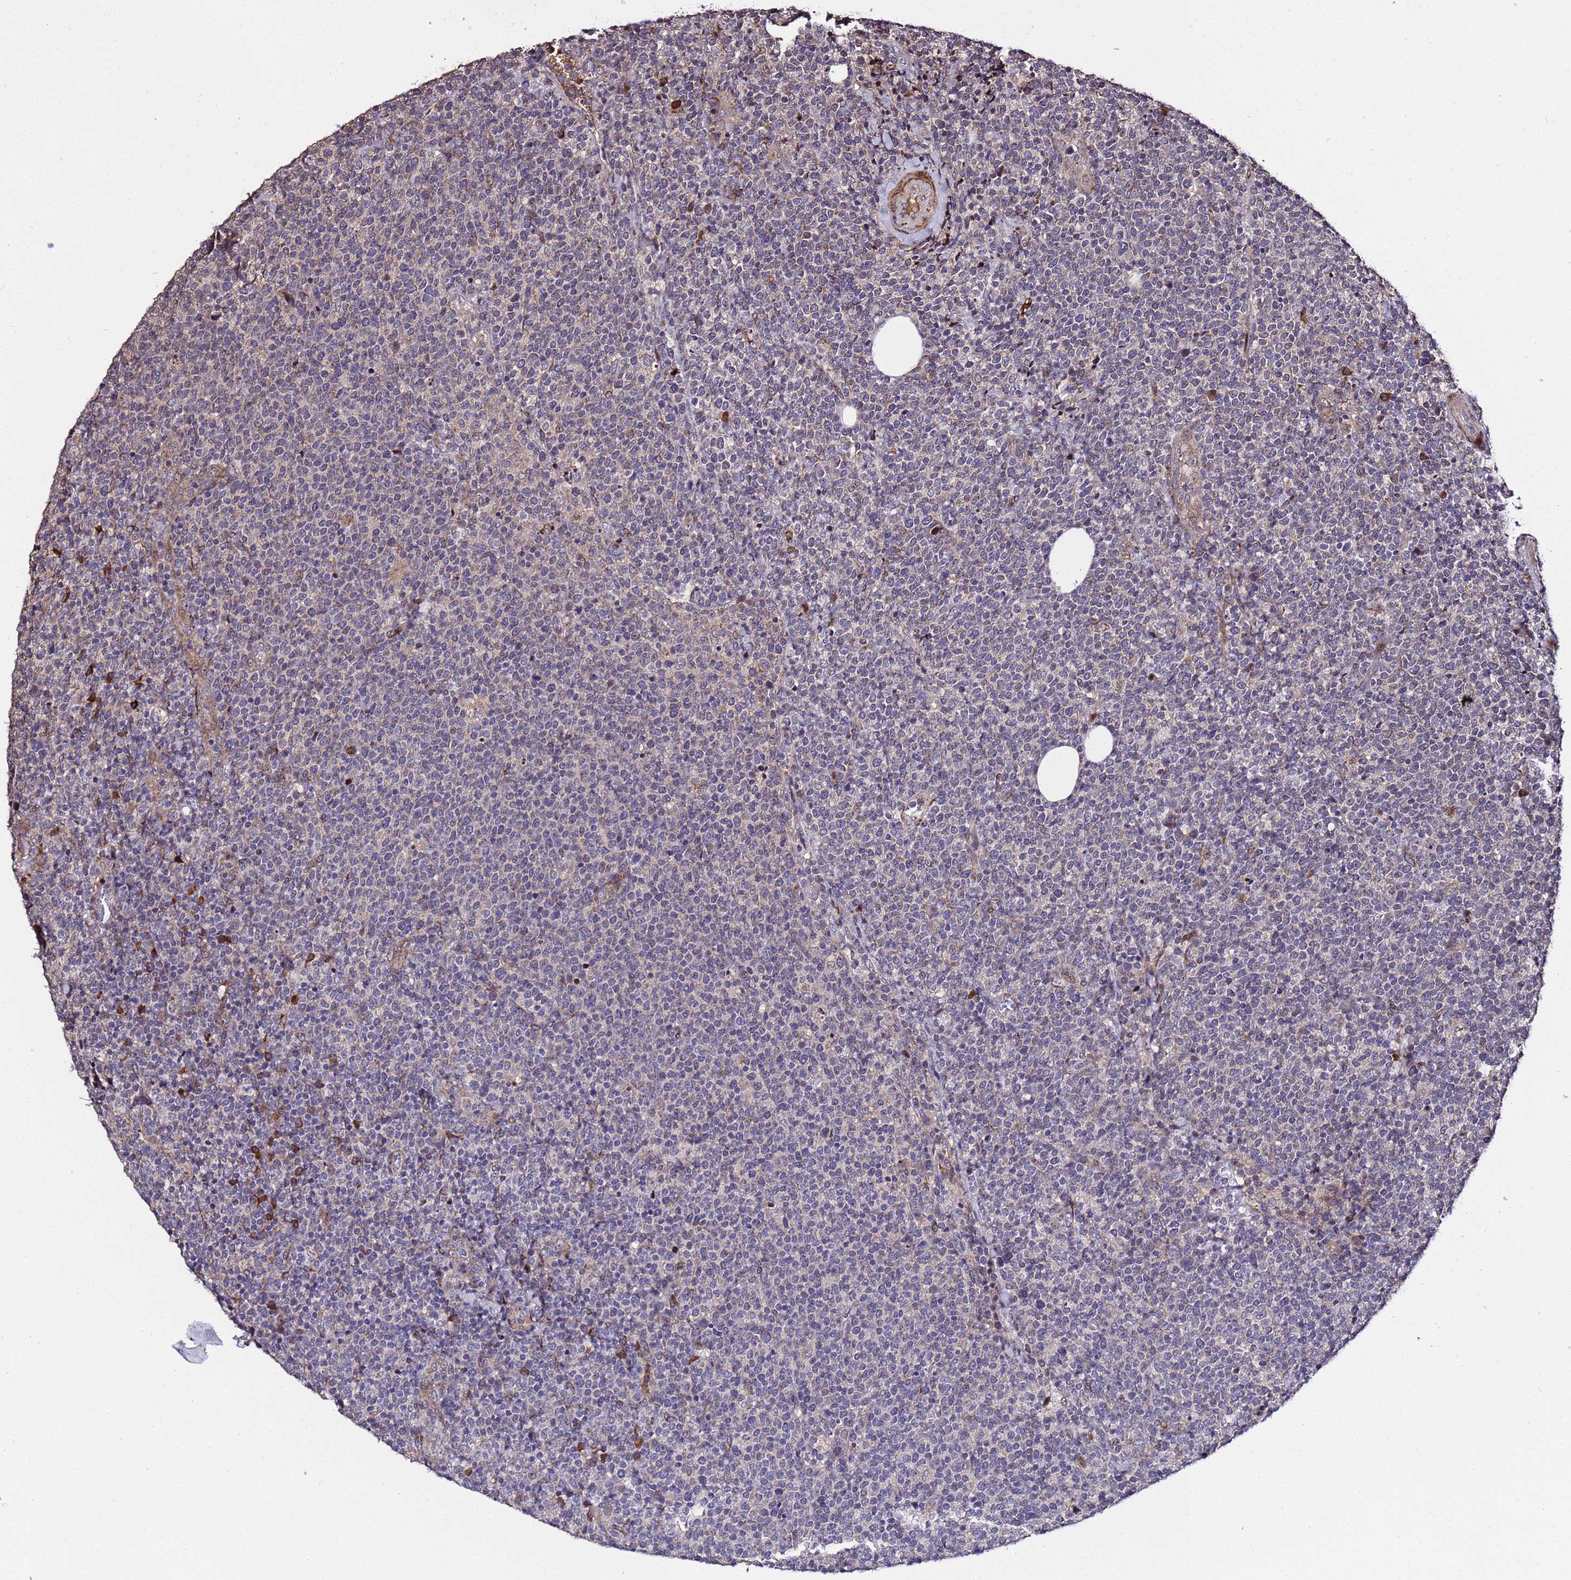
{"staining": {"intensity": "moderate", "quantity": "<25%", "location": "cytoplasmic/membranous"}, "tissue": "lymphoma", "cell_type": "Tumor cells", "image_type": "cancer", "snomed": [{"axis": "morphology", "description": "Malignant lymphoma, non-Hodgkin's type, High grade"}, {"axis": "topography", "description": "Lymph node"}], "caption": "The immunohistochemical stain labels moderate cytoplasmic/membranous positivity in tumor cells of lymphoma tissue.", "gene": "WNK4", "patient": {"sex": "male", "age": 61}}